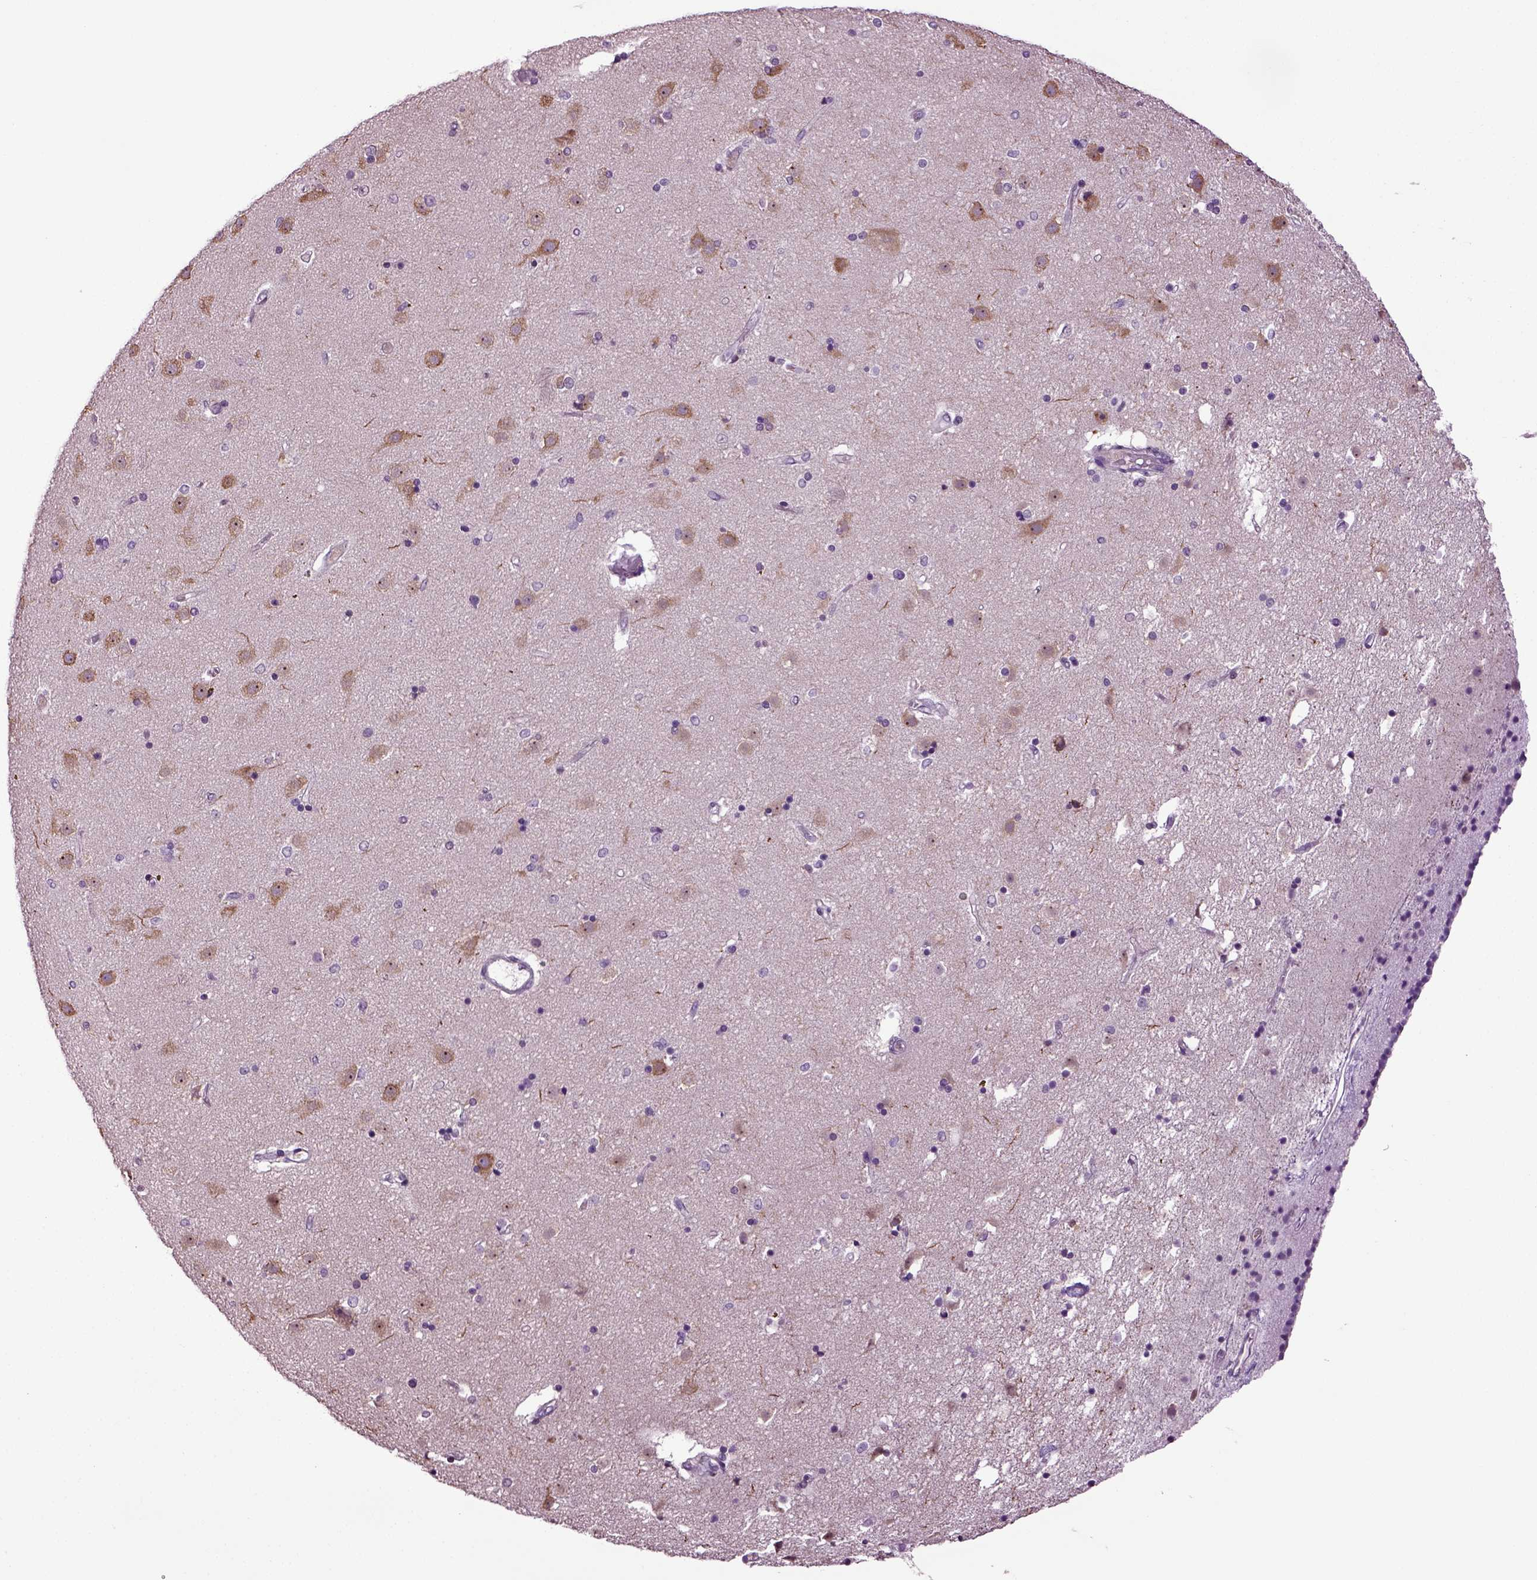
{"staining": {"intensity": "negative", "quantity": "none", "location": "none"}, "tissue": "caudate", "cell_type": "Glial cells", "image_type": "normal", "snomed": [{"axis": "morphology", "description": "Normal tissue, NOS"}, {"axis": "topography", "description": "Lateral ventricle wall"}], "caption": "Immunohistochemistry photomicrograph of benign human caudate stained for a protein (brown), which demonstrates no staining in glial cells. (DAB immunohistochemistry (IHC) with hematoxylin counter stain).", "gene": "PLCH2", "patient": {"sex": "female", "age": 71}}